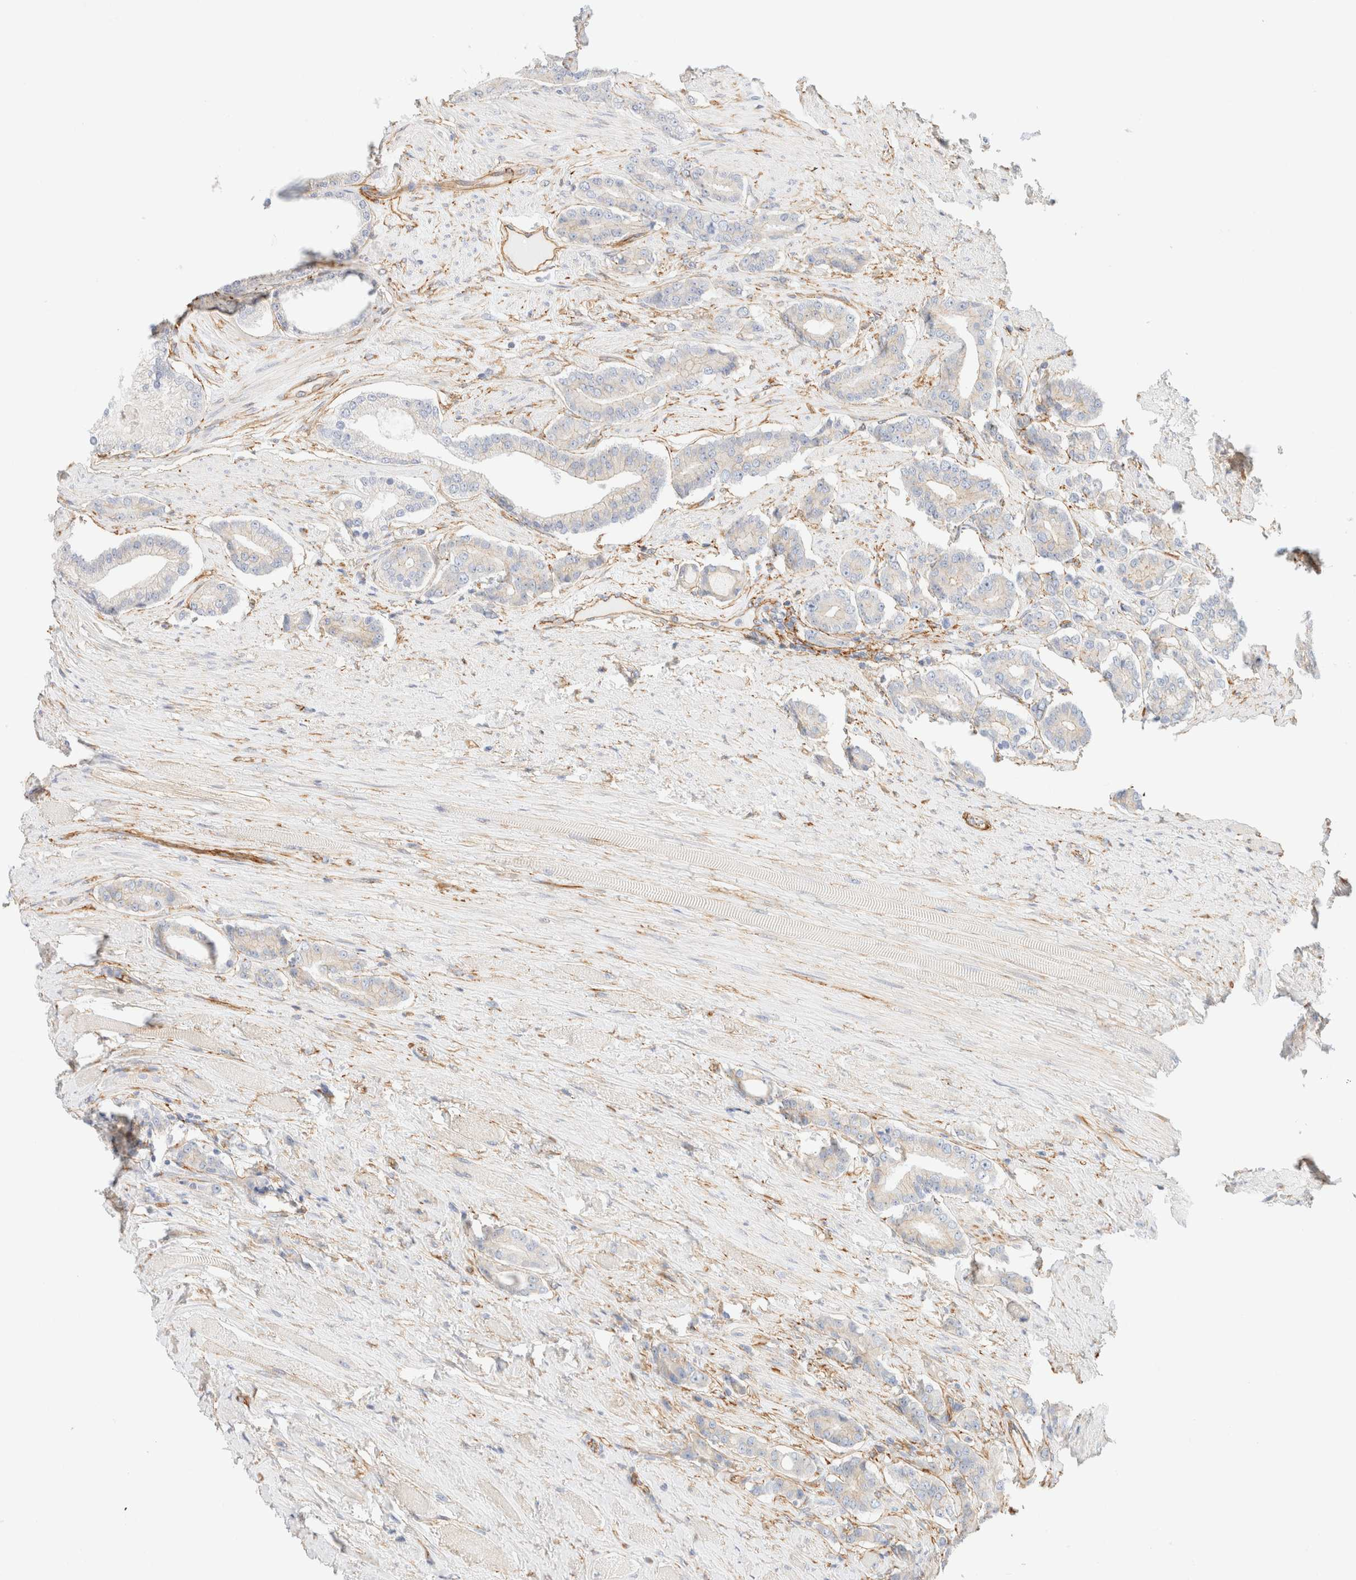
{"staining": {"intensity": "weak", "quantity": "<25%", "location": "cytoplasmic/membranous"}, "tissue": "prostate cancer", "cell_type": "Tumor cells", "image_type": "cancer", "snomed": [{"axis": "morphology", "description": "Adenocarcinoma, High grade"}, {"axis": "topography", "description": "Prostate"}], "caption": "Tumor cells show no significant positivity in prostate high-grade adenocarcinoma.", "gene": "CYB5R4", "patient": {"sex": "male", "age": 71}}